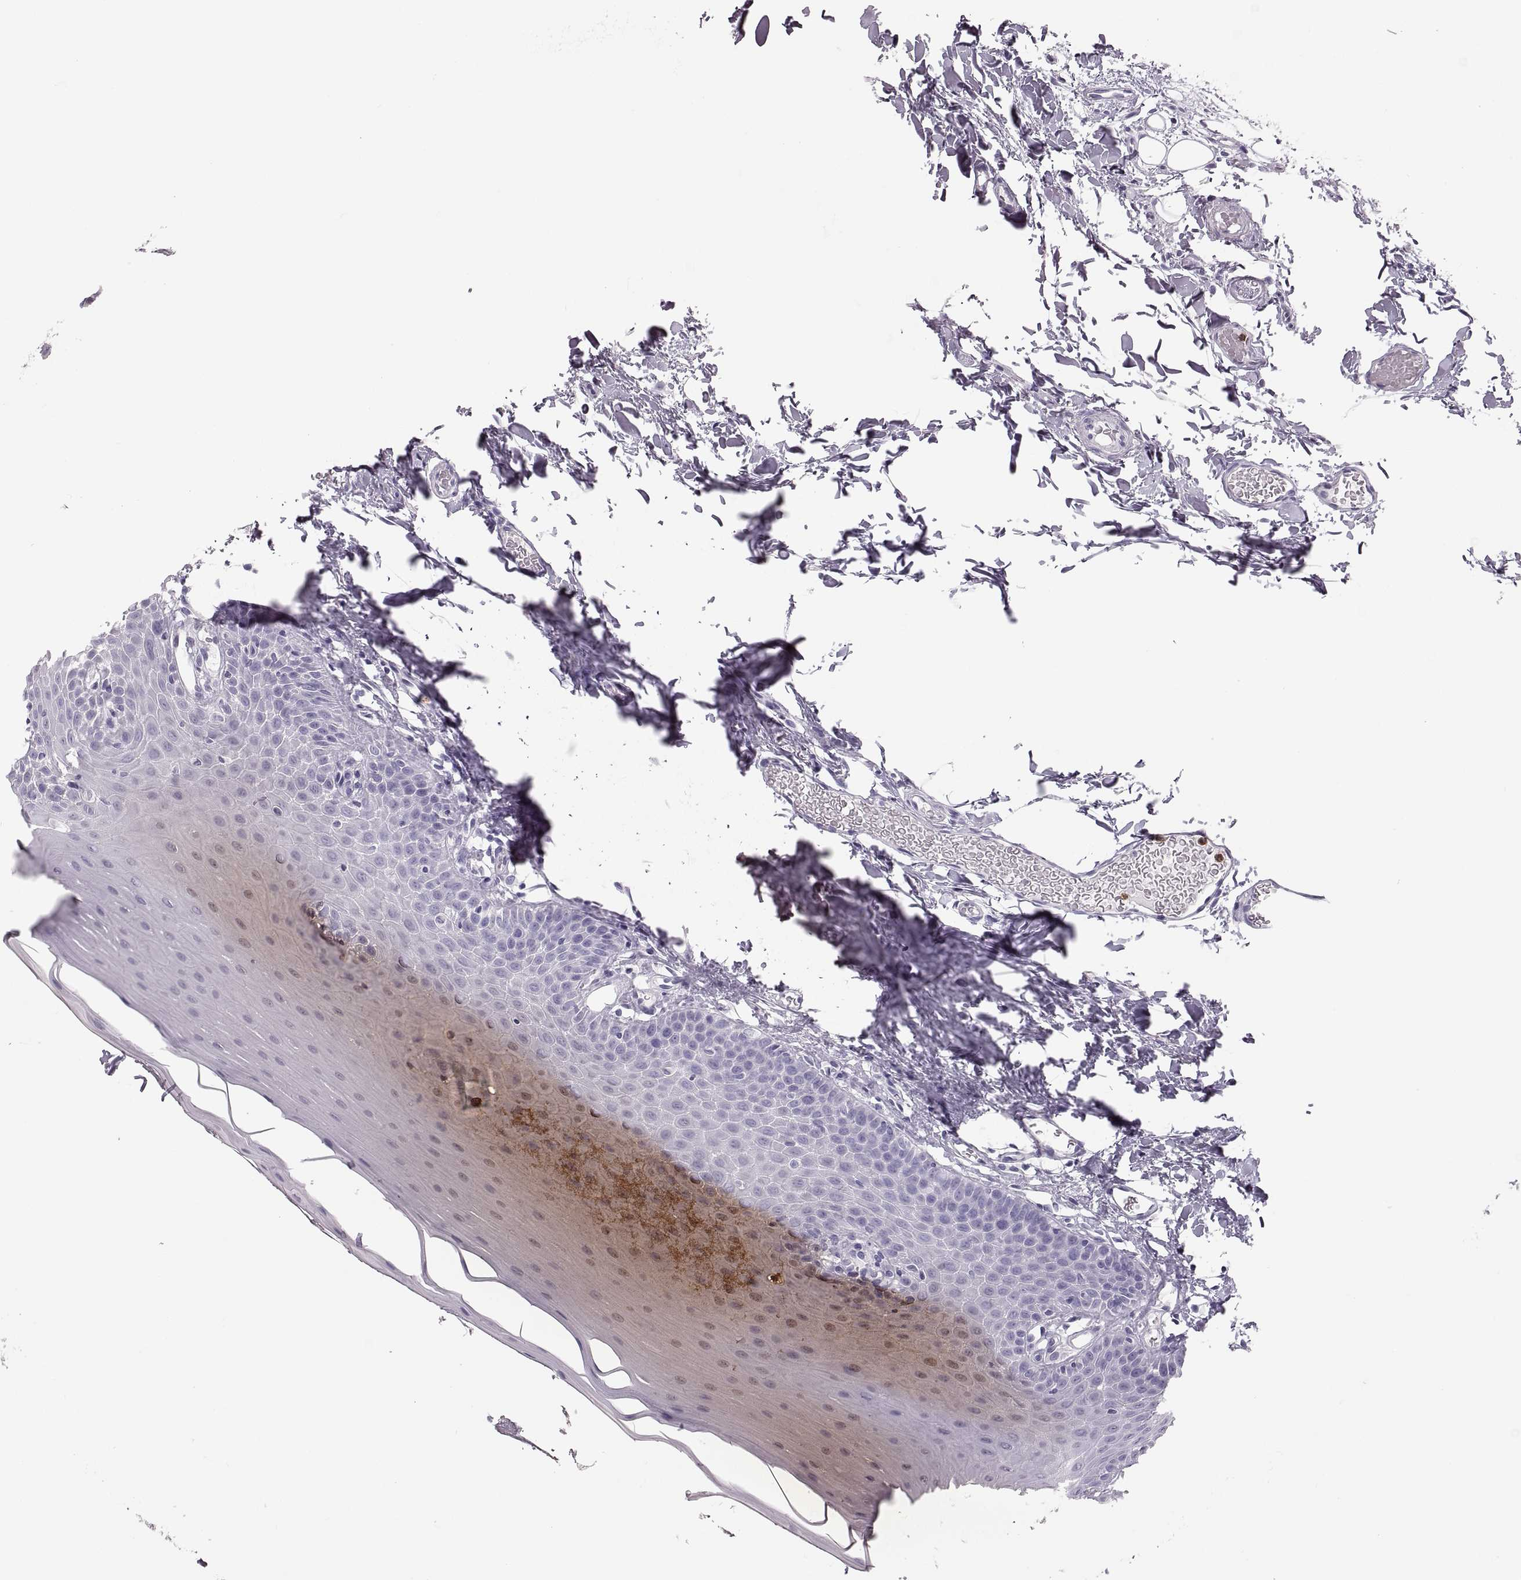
{"staining": {"intensity": "weak", "quantity": "25%-75%", "location": "cytoplasmic/membranous"}, "tissue": "oral mucosa", "cell_type": "Squamous epithelial cells", "image_type": "normal", "snomed": [{"axis": "morphology", "description": "Normal tissue, NOS"}, {"axis": "topography", "description": "Oral tissue"}], "caption": "A photomicrograph of human oral mucosa stained for a protein demonstrates weak cytoplasmic/membranous brown staining in squamous epithelial cells. The protein is shown in brown color, while the nuclei are stained blue.", "gene": "MILR1", "patient": {"sex": "male", "age": 81}}